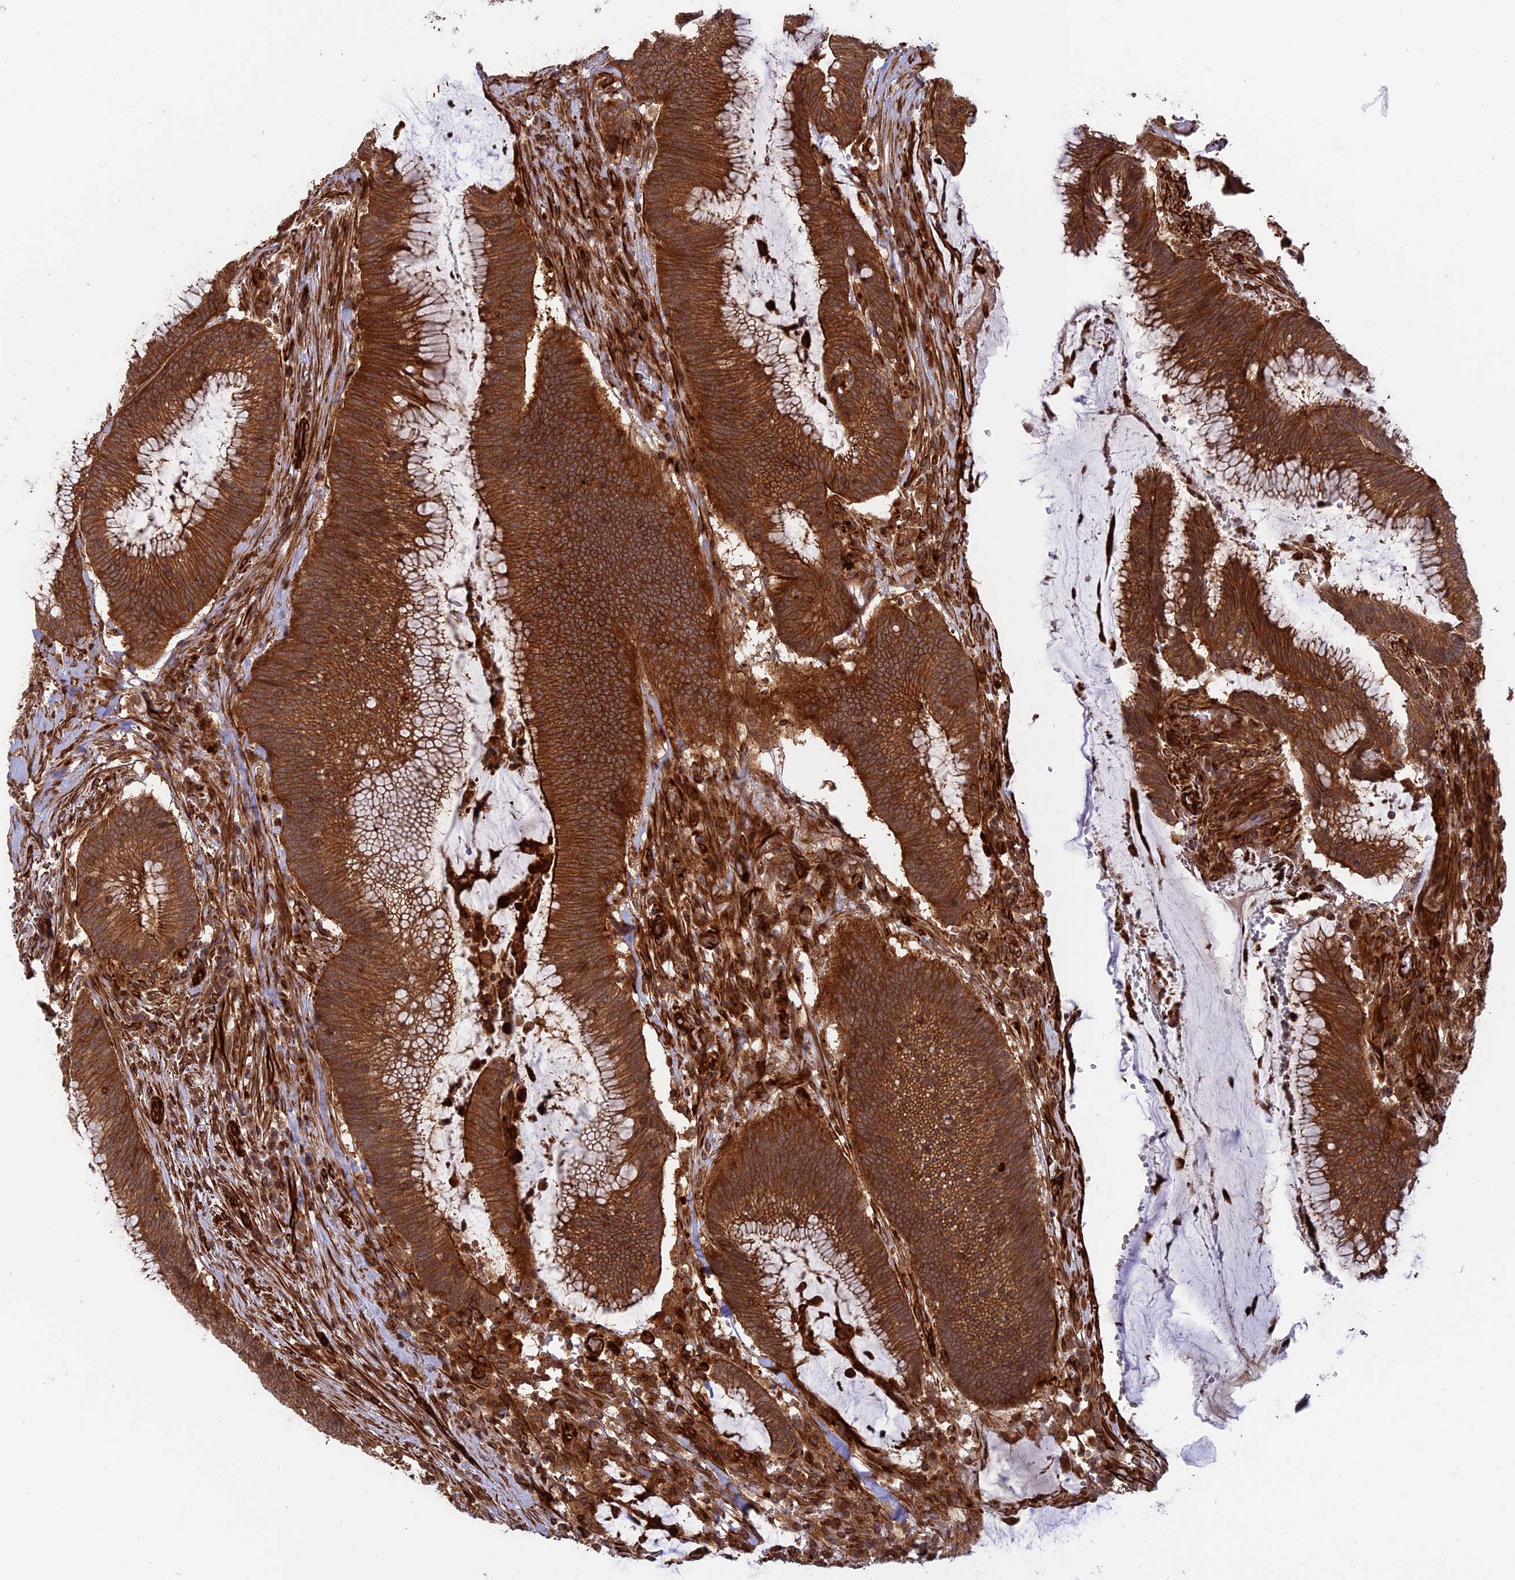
{"staining": {"intensity": "strong", "quantity": ">75%", "location": "cytoplasmic/membranous"}, "tissue": "colorectal cancer", "cell_type": "Tumor cells", "image_type": "cancer", "snomed": [{"axis": "morphology", "description": "Adenocarcinoma, NOS"}, {"axis": "topography", "description": "Rectum"}], "caption": "Colorectal cancer (adenocarcinoma) stained with immunohistochemistry (IHC) displays strong cytoplasmic/membranous positivity in approximately >75% of tumor cells.", "gene": "PHLDB3", "patient": {"sex": "female", "age": 77}}